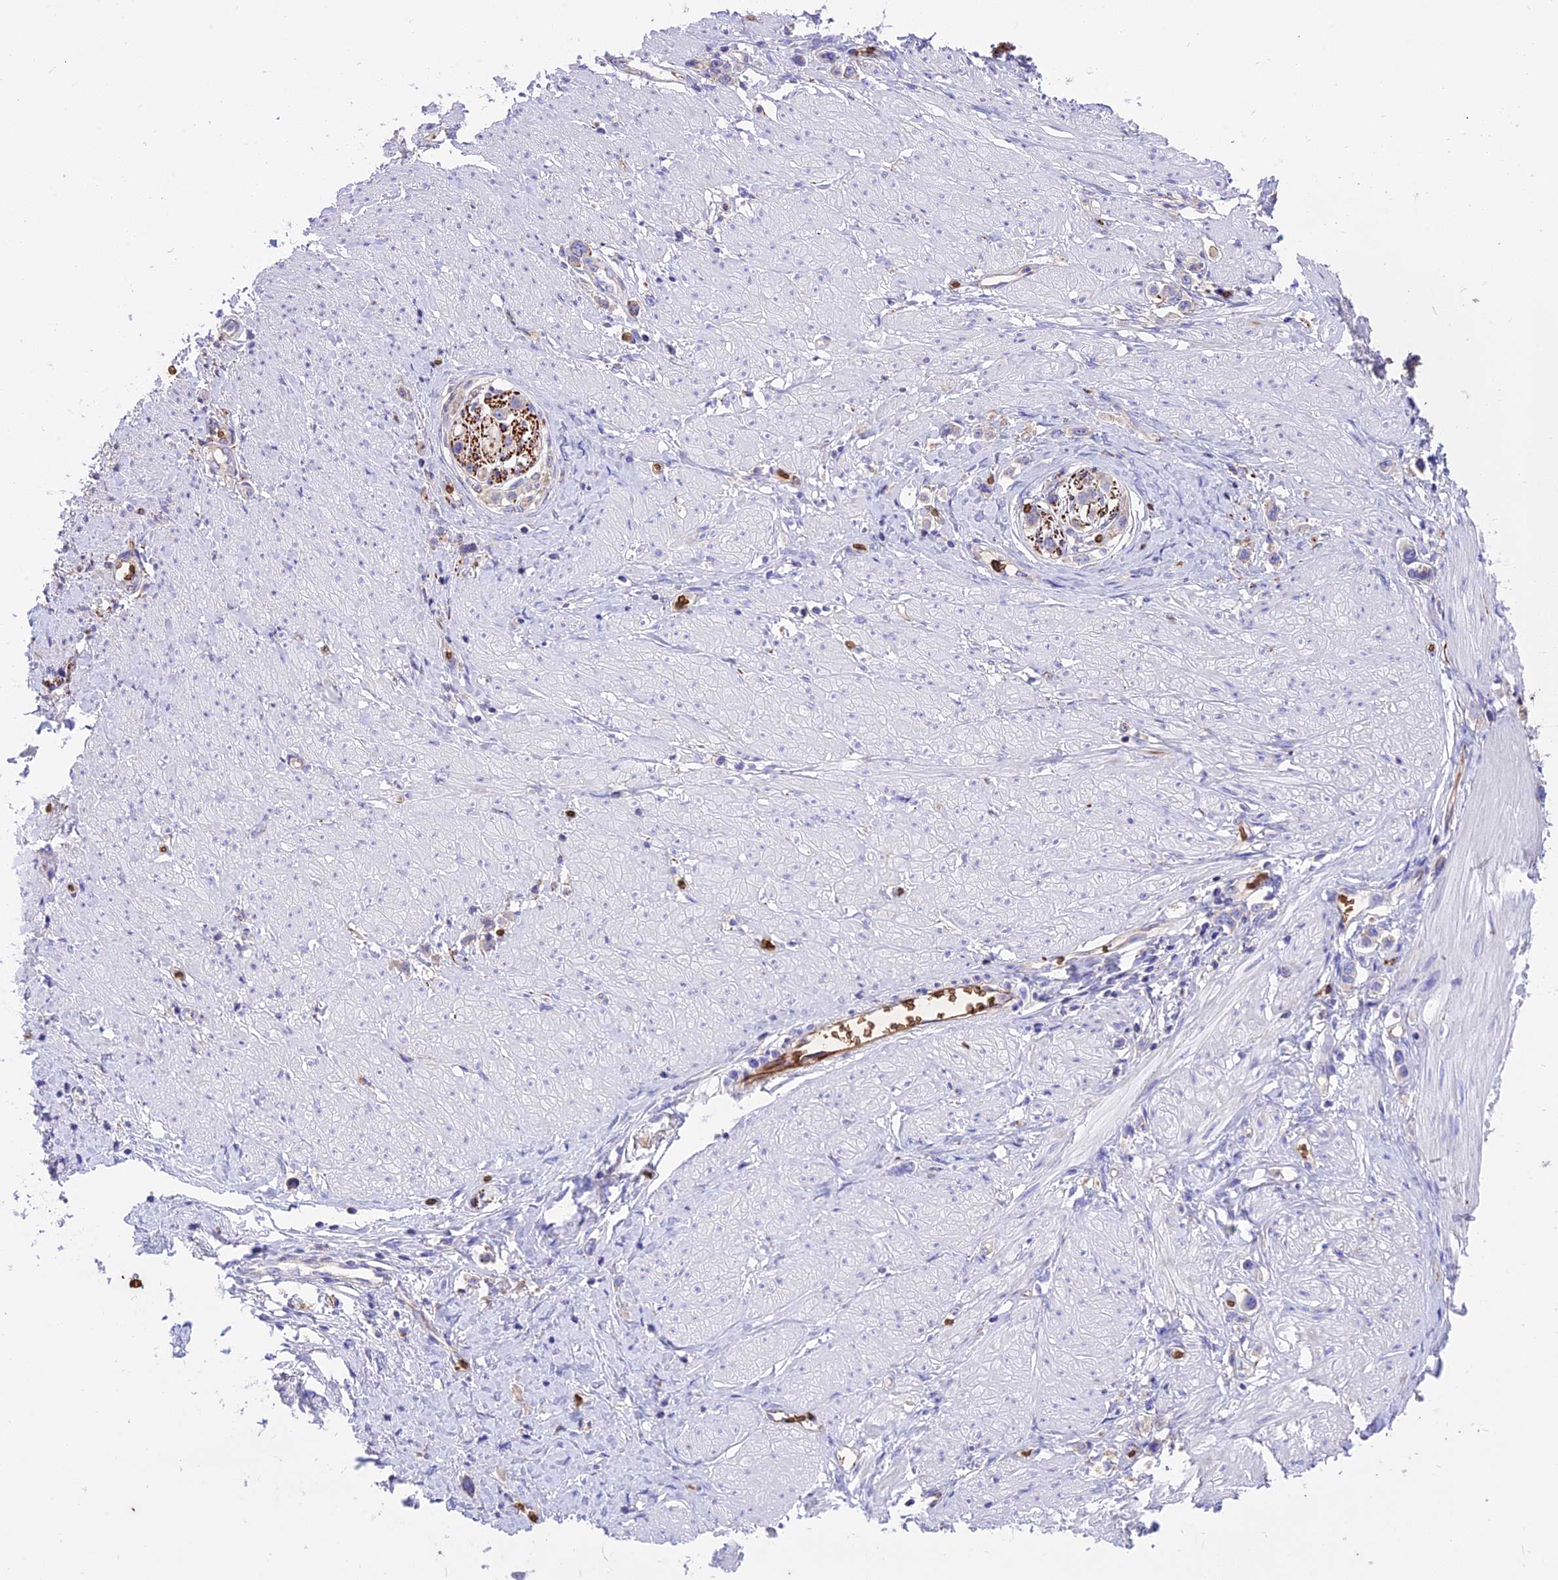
{"staining": {"intensity": "negative", "quantity": "none", "location": "none"}, "tissue": "stomach cancer", "cell_type": "Tumor cells", "image_type": "cancer", "snomed": [{"axis": "morphology", "description": "Adenocarcinoma, NOS"}, {"axis": "topography", "description": "Stomach"}], "caption": "Immunohistochemistry image of human stomach cancer stained for a protein (brown), which displays no staining in tumor cells.", "gene": "TTC4", "patient": {"sex": "female", "age": 65}}